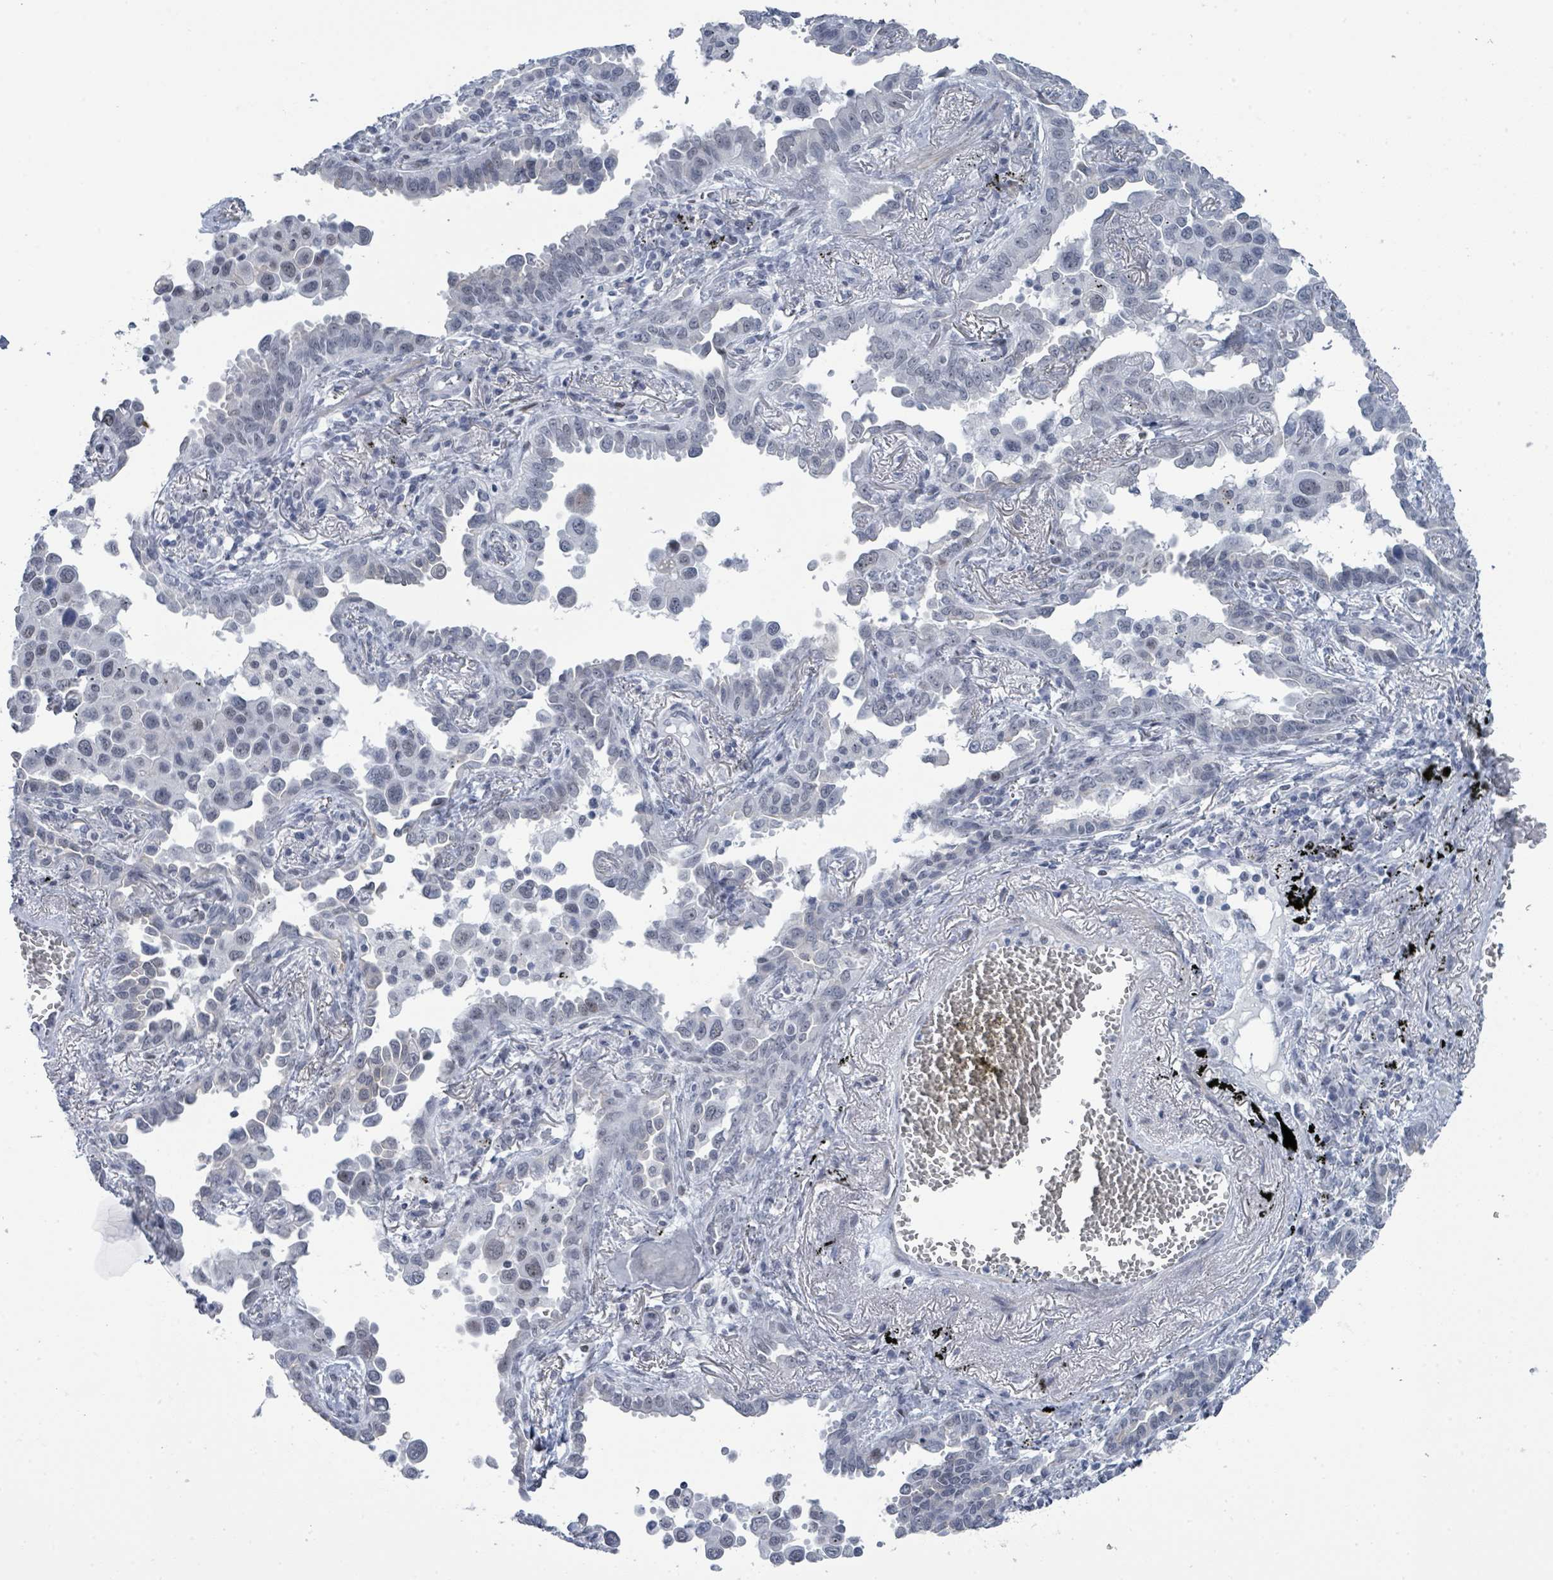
{"staining": {"intensity": "negative", "quantity": "none", "location": "none"}, "tissue": "lung cancer", "cell_type": "Tumor cells", "image_type": "cancer", "snomed": [{"axis": "morphology", "description": "Adenocarcinoma, NOS"}, {"axis": "topography", "description": "Lung"}], "caption": "This is an immunohistochemistry micrograph of lung cancer (adenocarcinoma). There is no positivity in tumor cells.", "gene": "CT45A5", "patient": {"sex": "male", "age": 67}}